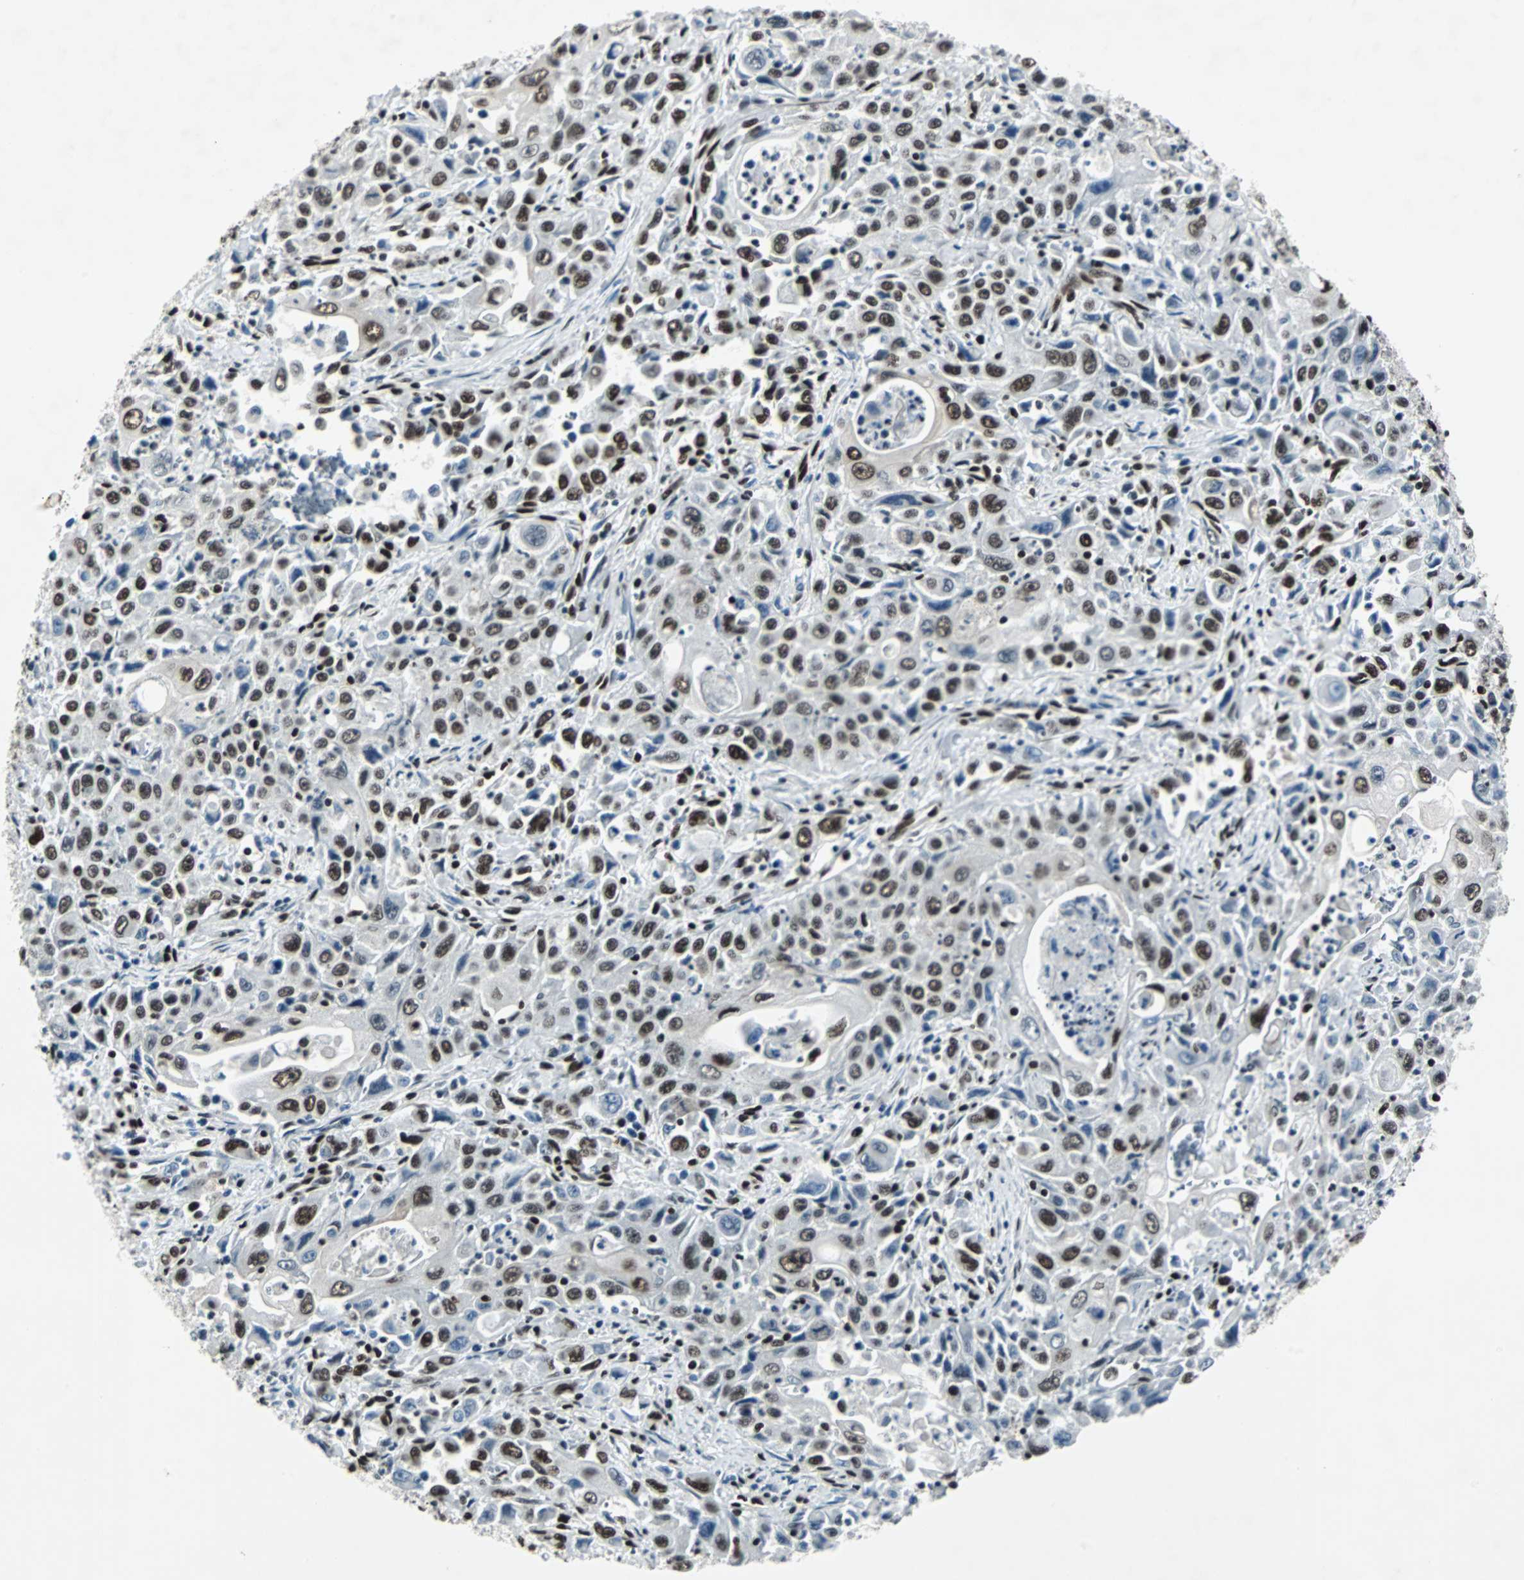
{"staining": {"intensity": "strong", "quantity": ">75%", "location": "nuclear"}, "tissue": "pancreatic cancer", "cell_type": "Tumor cells", "image_type": "cancer", "snomed": [{"axis": "morphology", "description": "Adenocarcinoma, NOS"}, {"axis": "topography", "description": "Pancreas"}], "caption": "Pancreatic cancer stained with immunohistochemistry exhibits strong nuclear positivity in approximately >75% of tumor cells.", "gene": "MEF2D", "patient": {"sex": "male", "age": 70}}